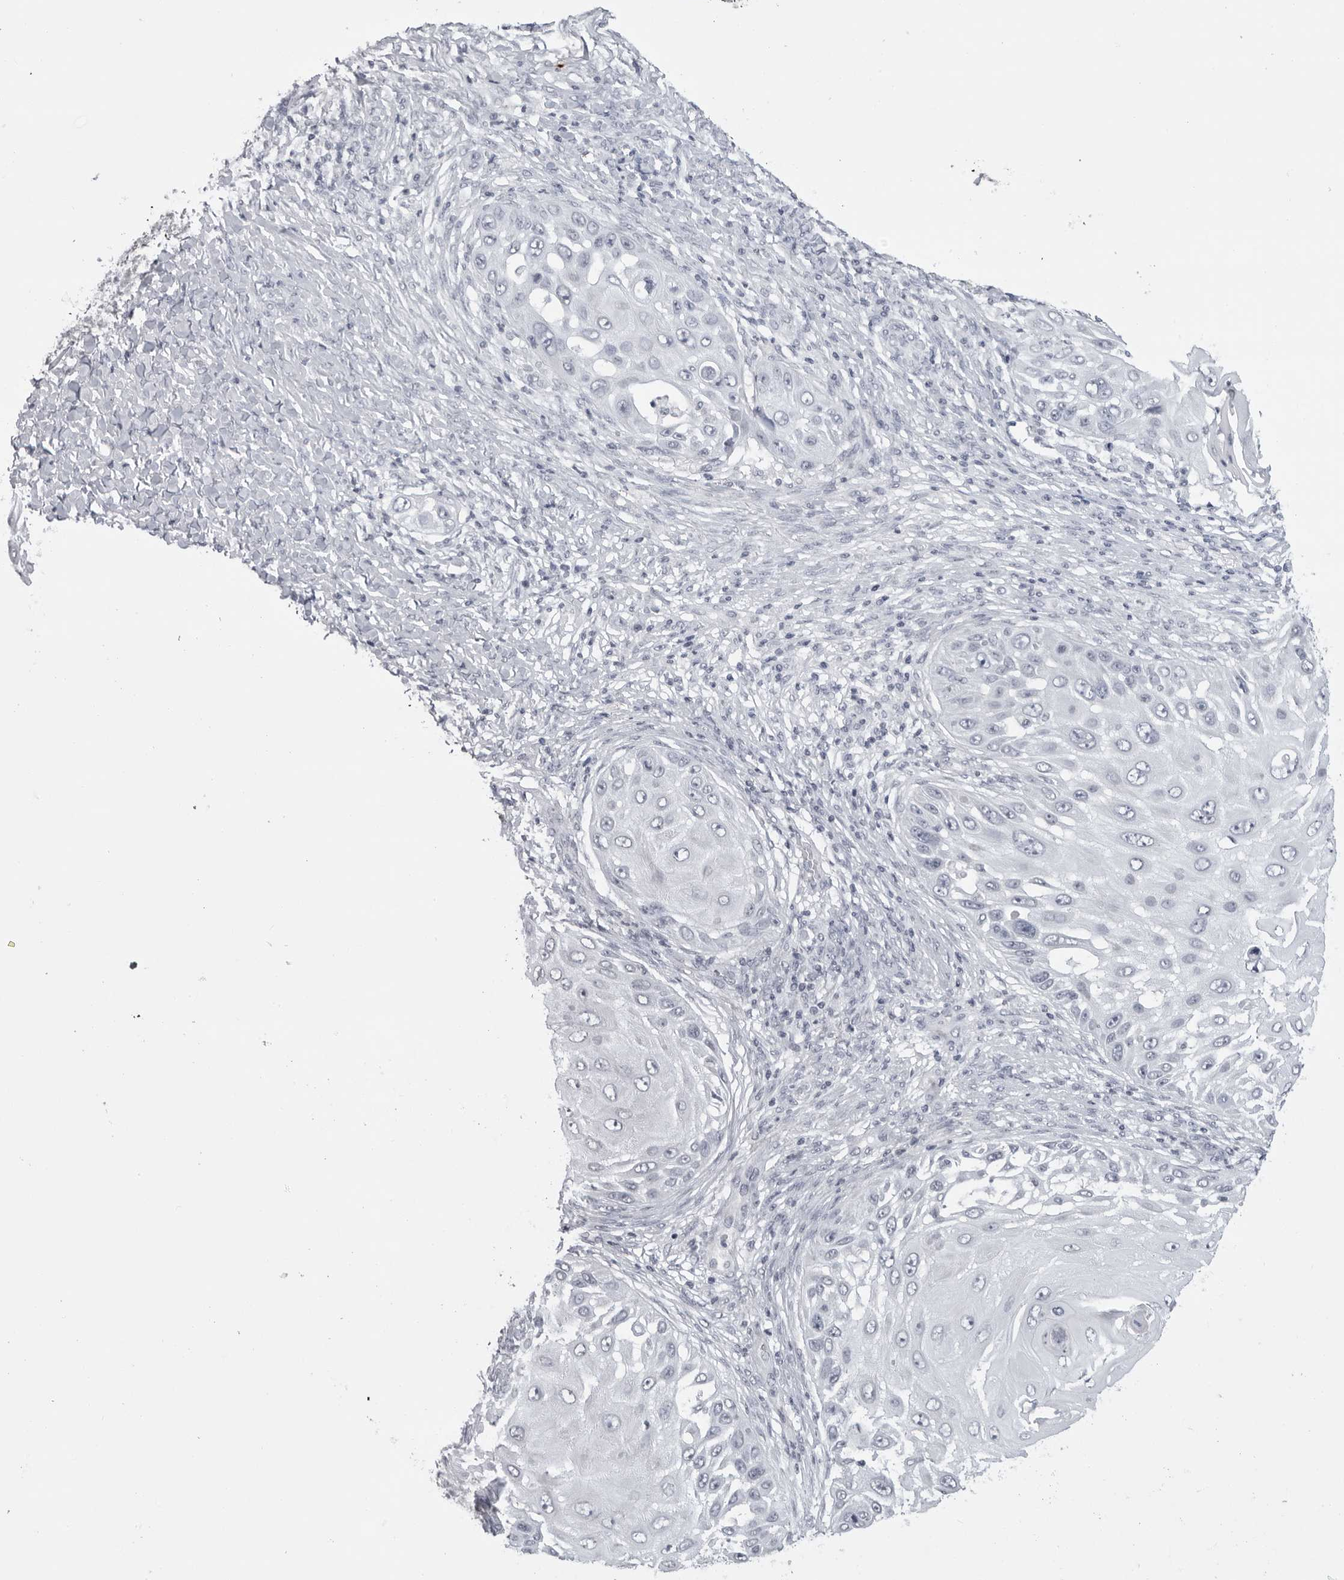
{"staining": {"intensity": "negative", "quantity": "none", "location": "none"}, "tissue": "skin cancer", "cell_type": "Tumor cells", "image_type": "cancer", "snomed": [{"axis": "morphology", "description": "Squamous cell carcinoma, NOS"}, {"axis": "topography", "description": "Skin"}], "caption": "Immunohistochemistry (IHC) photomicrograph of skin cancer stained for a protein (brown), which demonstrates no staining in tumor cells.", "gene": "SERPINF2", "patient": {"sex": "female", "age": 44}}